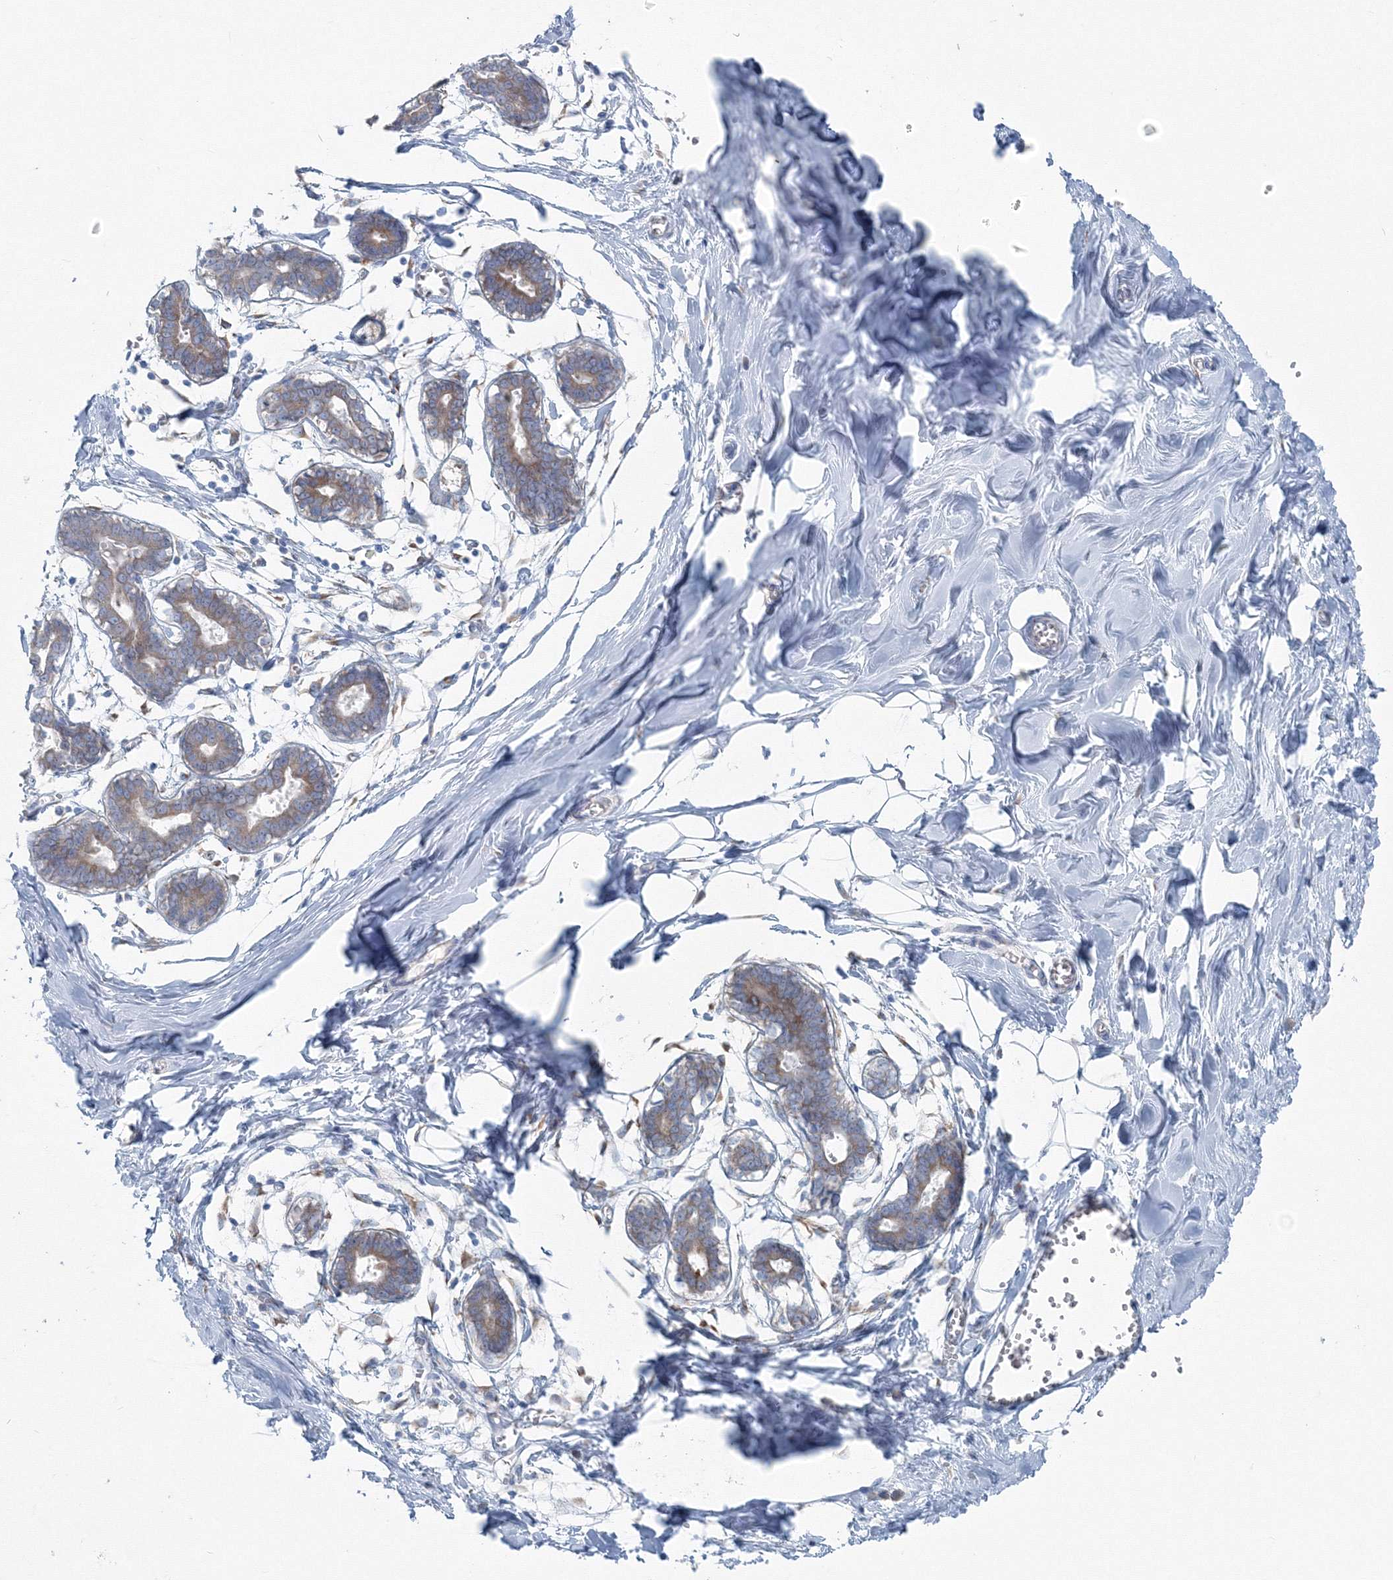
{"staining": {"intensity": "negative", "quantity": "none", "location": "none"}, "tissue": "breast", "cell_type": "Adipocytes", "image_type": "normal", "snomed": [{"axis": "morphology", "description": "Normal tissue, NOS"}, {"axis": "topography", "description": "Breast"}], "caption": "The image exhibits no staining of adipocytes in normal breast.", "gene": "ENSG00000285283", "patient": {"sex": "female", "age": 27}}